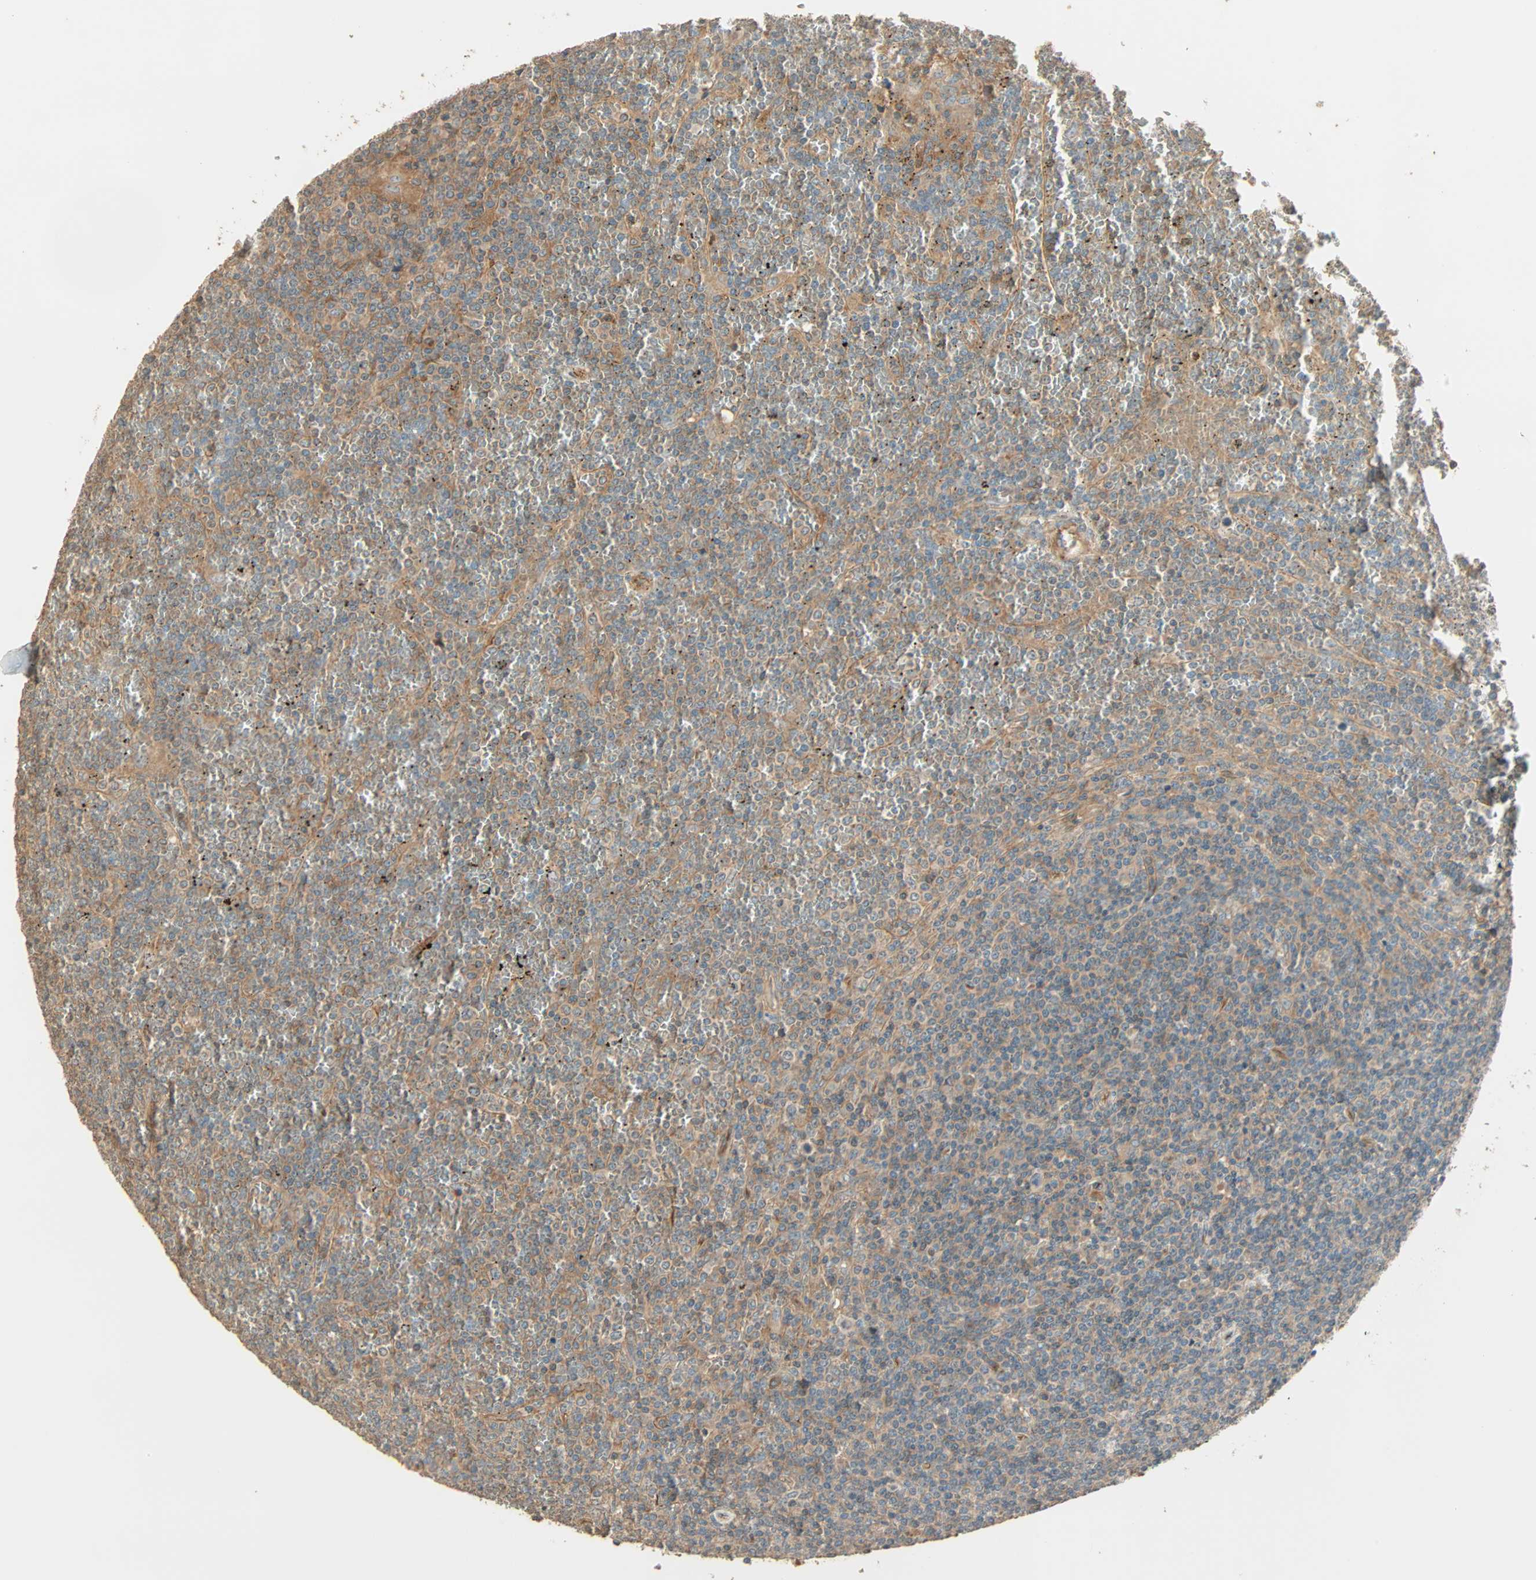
{"staining": {"intensity": "weak", "quantity": "25%-75%", "location": "cytoplasmic/membranous"}, "tissue": "lymphoma", "cell_type": "Tumor cells", "image_type": "cancer", "snomed": [{"axis": "morphology", "description": "Malignant lymphoma, non-Hodgkin's type, Low grade"}, {"axis": "topography", "description": "Spleen"}], "caption": "Brown immunohistochemical staining in human lymphoma exhibits weak cytoplasmic/membranous positivity in approximately 25%-75% of tumor cells.", "gene": "GALK1", "patient": {"sex": "female", "age": 19}}